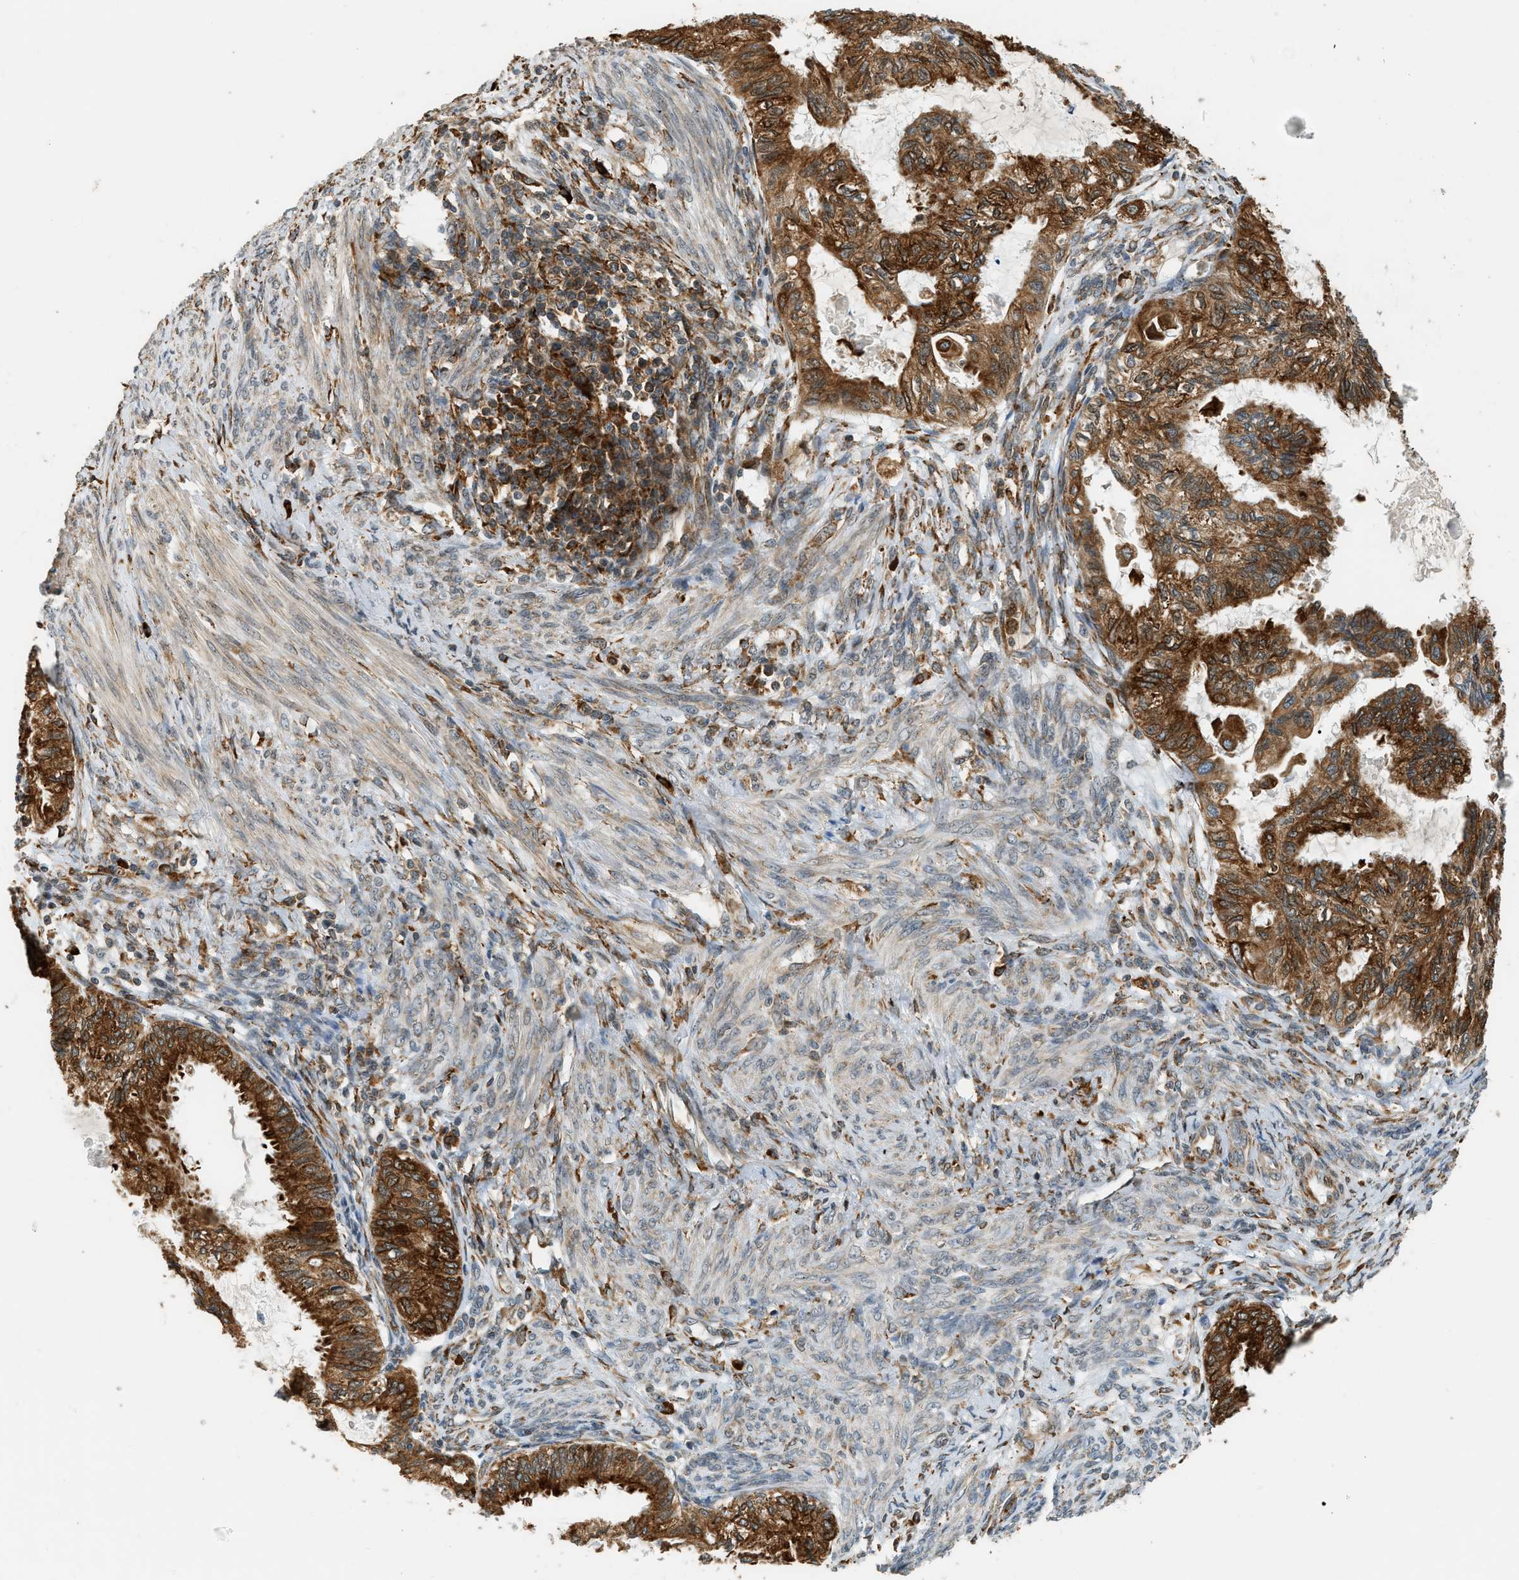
{"staining": {"intensity": "strong", "quantity": ">75%", "location": "cytoplasmic/membranous"}, "tissue": "cervical cancer", "cell_type": "Tumor cells", "image_type": "cancer", "snomed": [{"axis": "morphology", "description": "Normal tissue, NOS"}, {"axis": "morphology", "description": "Adenocarcinoma, NOS"}, {"axis": "topography", "description": "Cervix"}, {"axis": "topography", "description": "Endometrium"}], "caption": "Immunohistochemistry (IHC) of human cervical cancer (adenocarcinoma) demonstrates high levels of strong cytoplasmic/membranous positivity in approximately >75% of tumor cells.", "gene": "SEMA4D", "patient": {"sex": "female", "age": 86}}